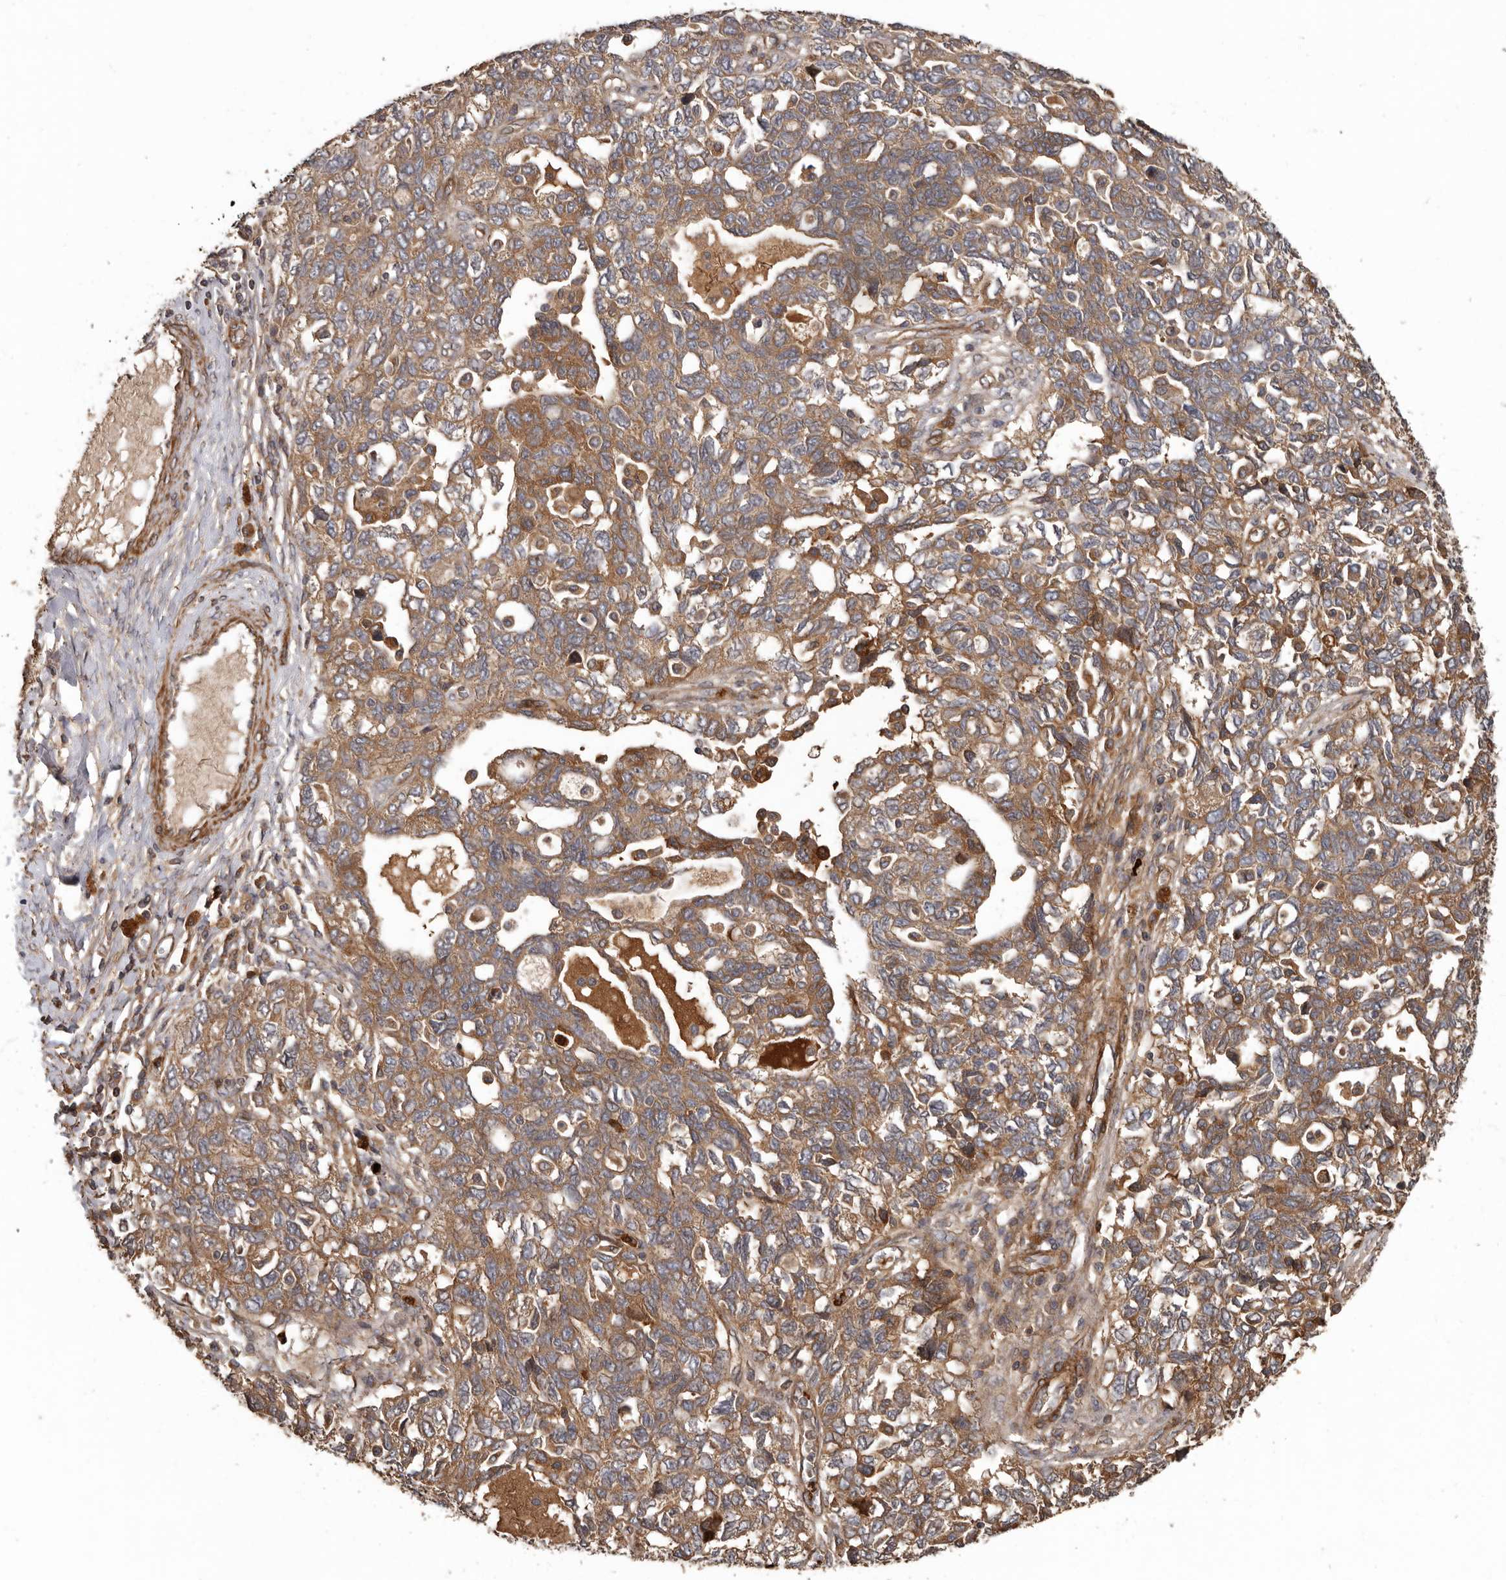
{"staining": {"intensity": "moderate", "quantity": ">75%", "location": "cytoplasmic/membranous"}, "tissue": "ovarian cancer", "cell_type": "Tumor cells", "image_type": "cancer", "snomed": [{"axis": "morphology", "description": "Carcinoma, NOS"}, {"axis": "morphology", "description": "Cystadenocarcinoma, serous, NOS"}, {"axis": "topography", "description": "Ovary"}], "caption": "High-magnification brightfield microscopy of carcinoma (ovarian) stained with DAB (3,3'-diaminobenzidine) (brown) and counterstained with hematoxylin (blue). tumor cells exhibit moderate cytoplasmic/membranous expression is present in approximately>75% of cells.", "gene": "ARHGEF5", "patient": {"sex": "female", "age": 69}}